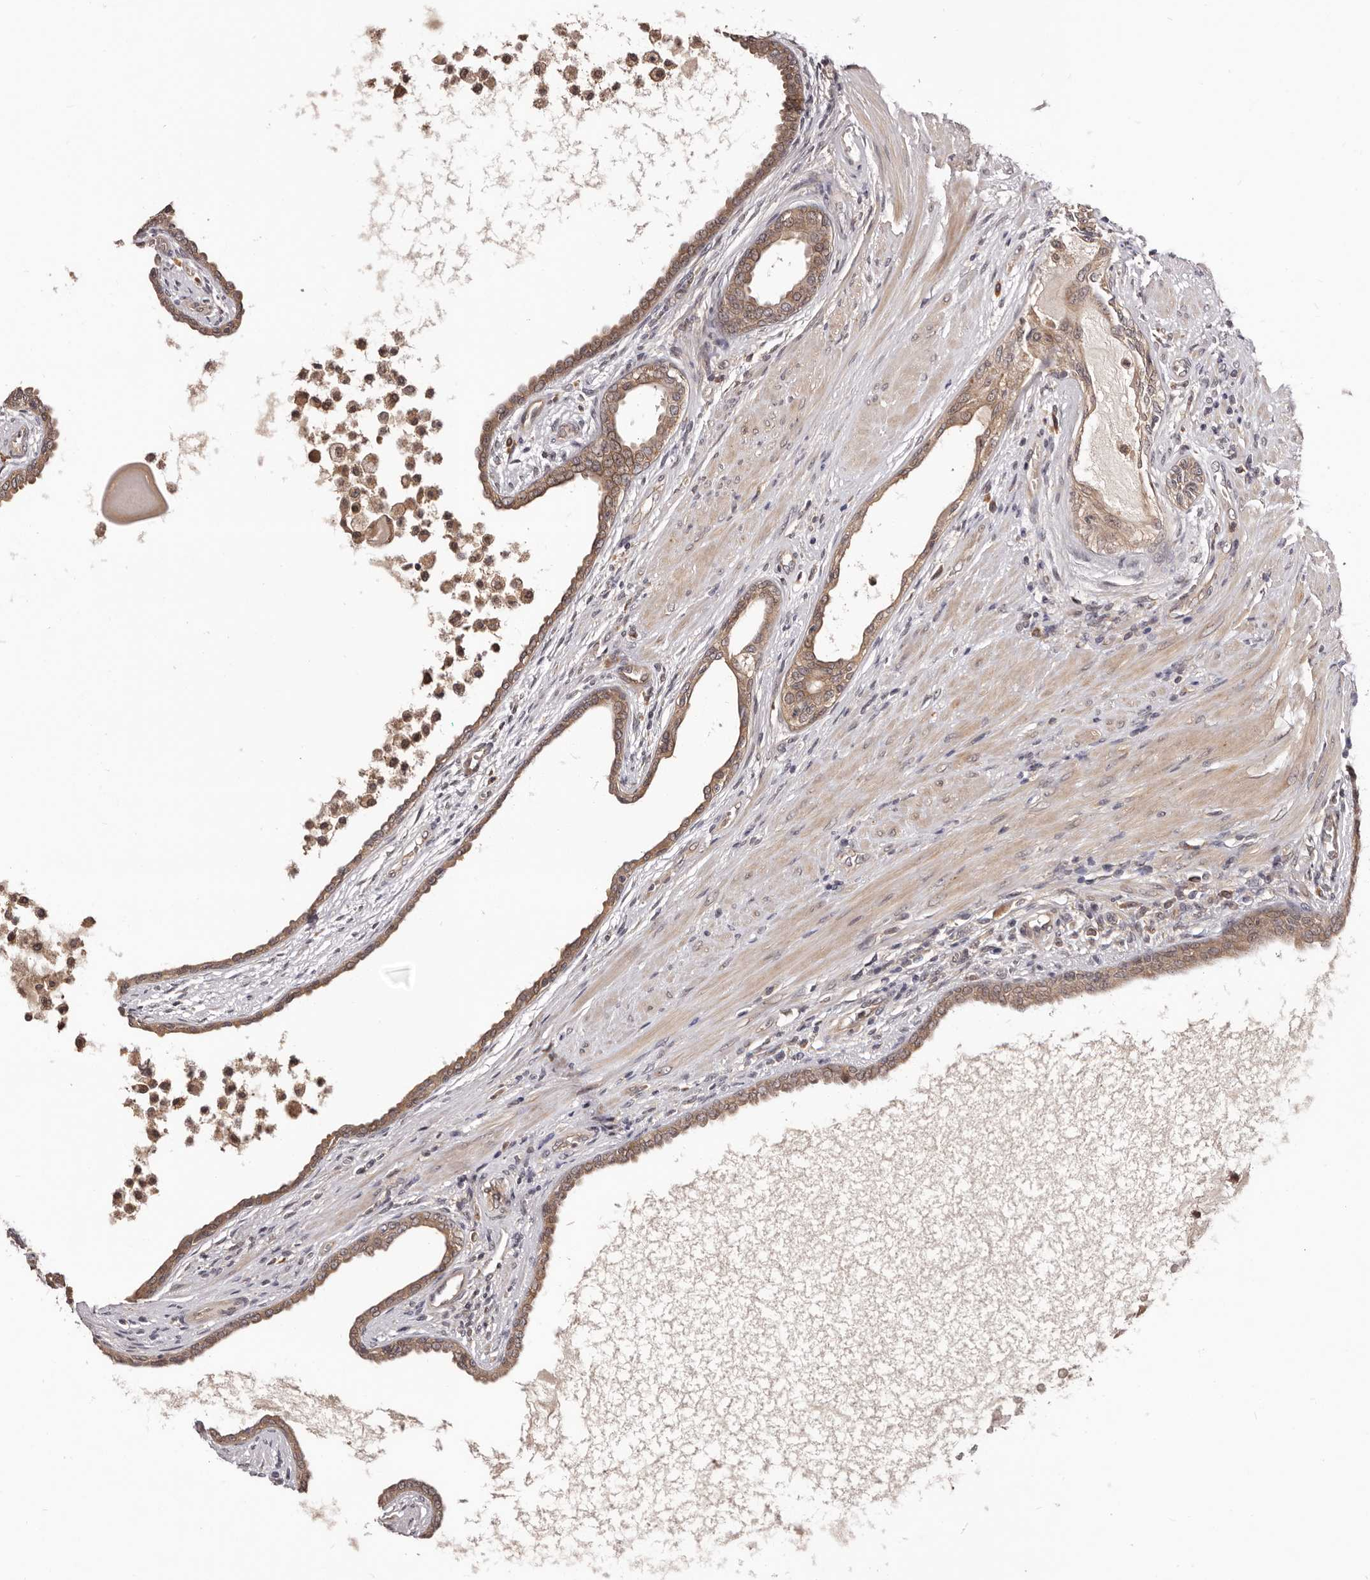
{"staining": {"intensity": "moderate", "quantity": ">75%", "location": "cytoplasmic/membranous"}, "tissue": "prostate cancer", "cell_type": "Tumor cells", "image_type": "cancer", "snomed": [{"axis": "morphology", "description": "Normal tissue, NOS"}, {"axis": "morphology", "description": "Adenocarcinoma, Low grade"}, {"axis": "topography", "description": "Prostate"}, {"axis": "topography", "description": "Peripheral nerve tissue"}], "caption": "Prostate cancer (adenocarcinoma (low-grade)) tissue exhibits moderate cytoplasmic/membranous positivity in approximately >75% of tumor cells, visualized by immunohistochemistry.", "gene": "MDP1", "patient": {"sex": "male", "age": 71}}